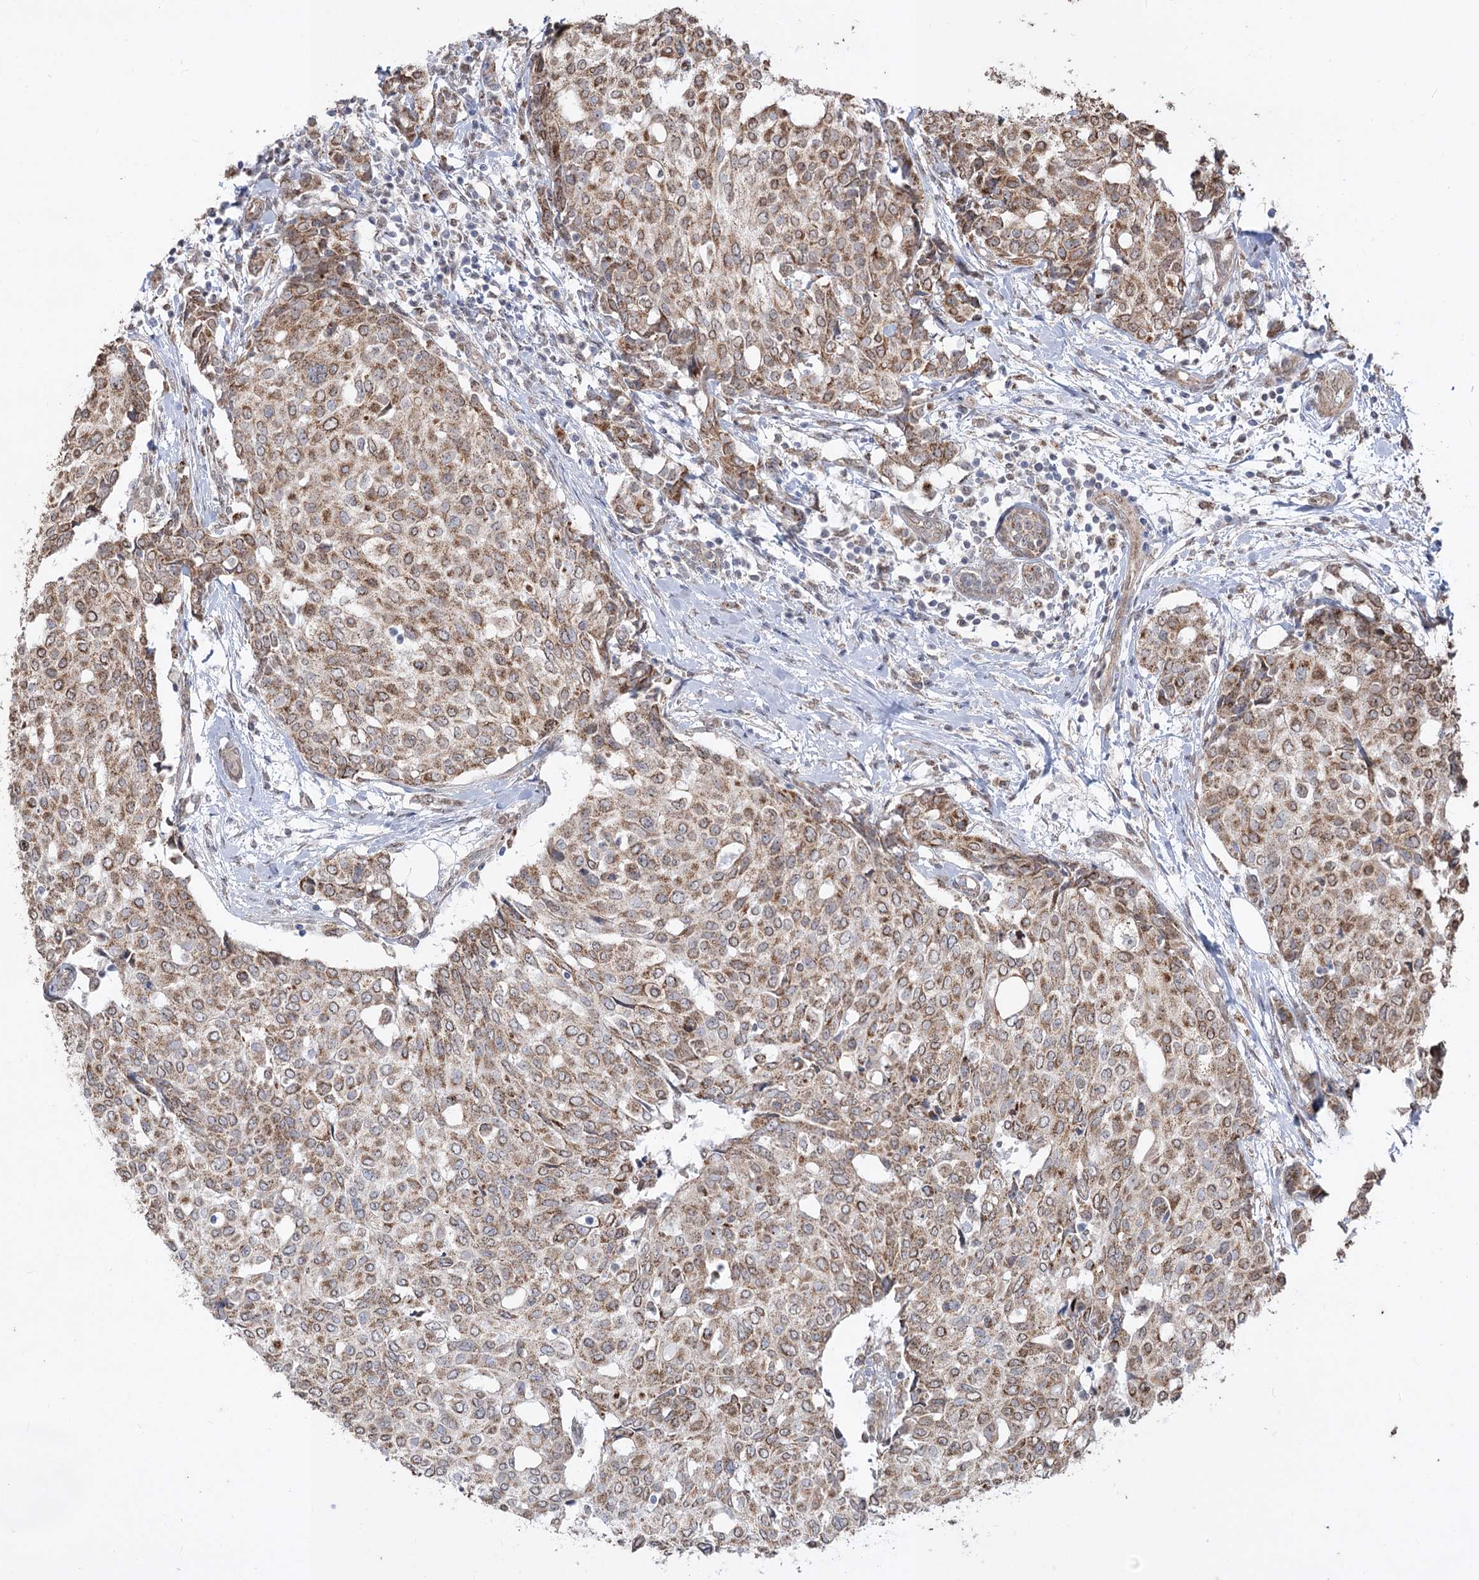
{"staining": {"intensity": "moderate", "quantity": ">75%", "location": "cytoplasmic/membranous"}, "tissue": "breast cancer", "cell_type": "Tumor cells", "image_type": "cancer", "snomed": [{"axis": "morphology", "description": "Lobular carcinoma"}, {"axis": "topography", "description": "Breast"}], "caption": "Breast cancer tissue shows moderate cytoplasmic/membranous staining in about >75% of tumor cells", "gene": "ZSCAN23", "patient": {"sex": "female", "age": 51}}